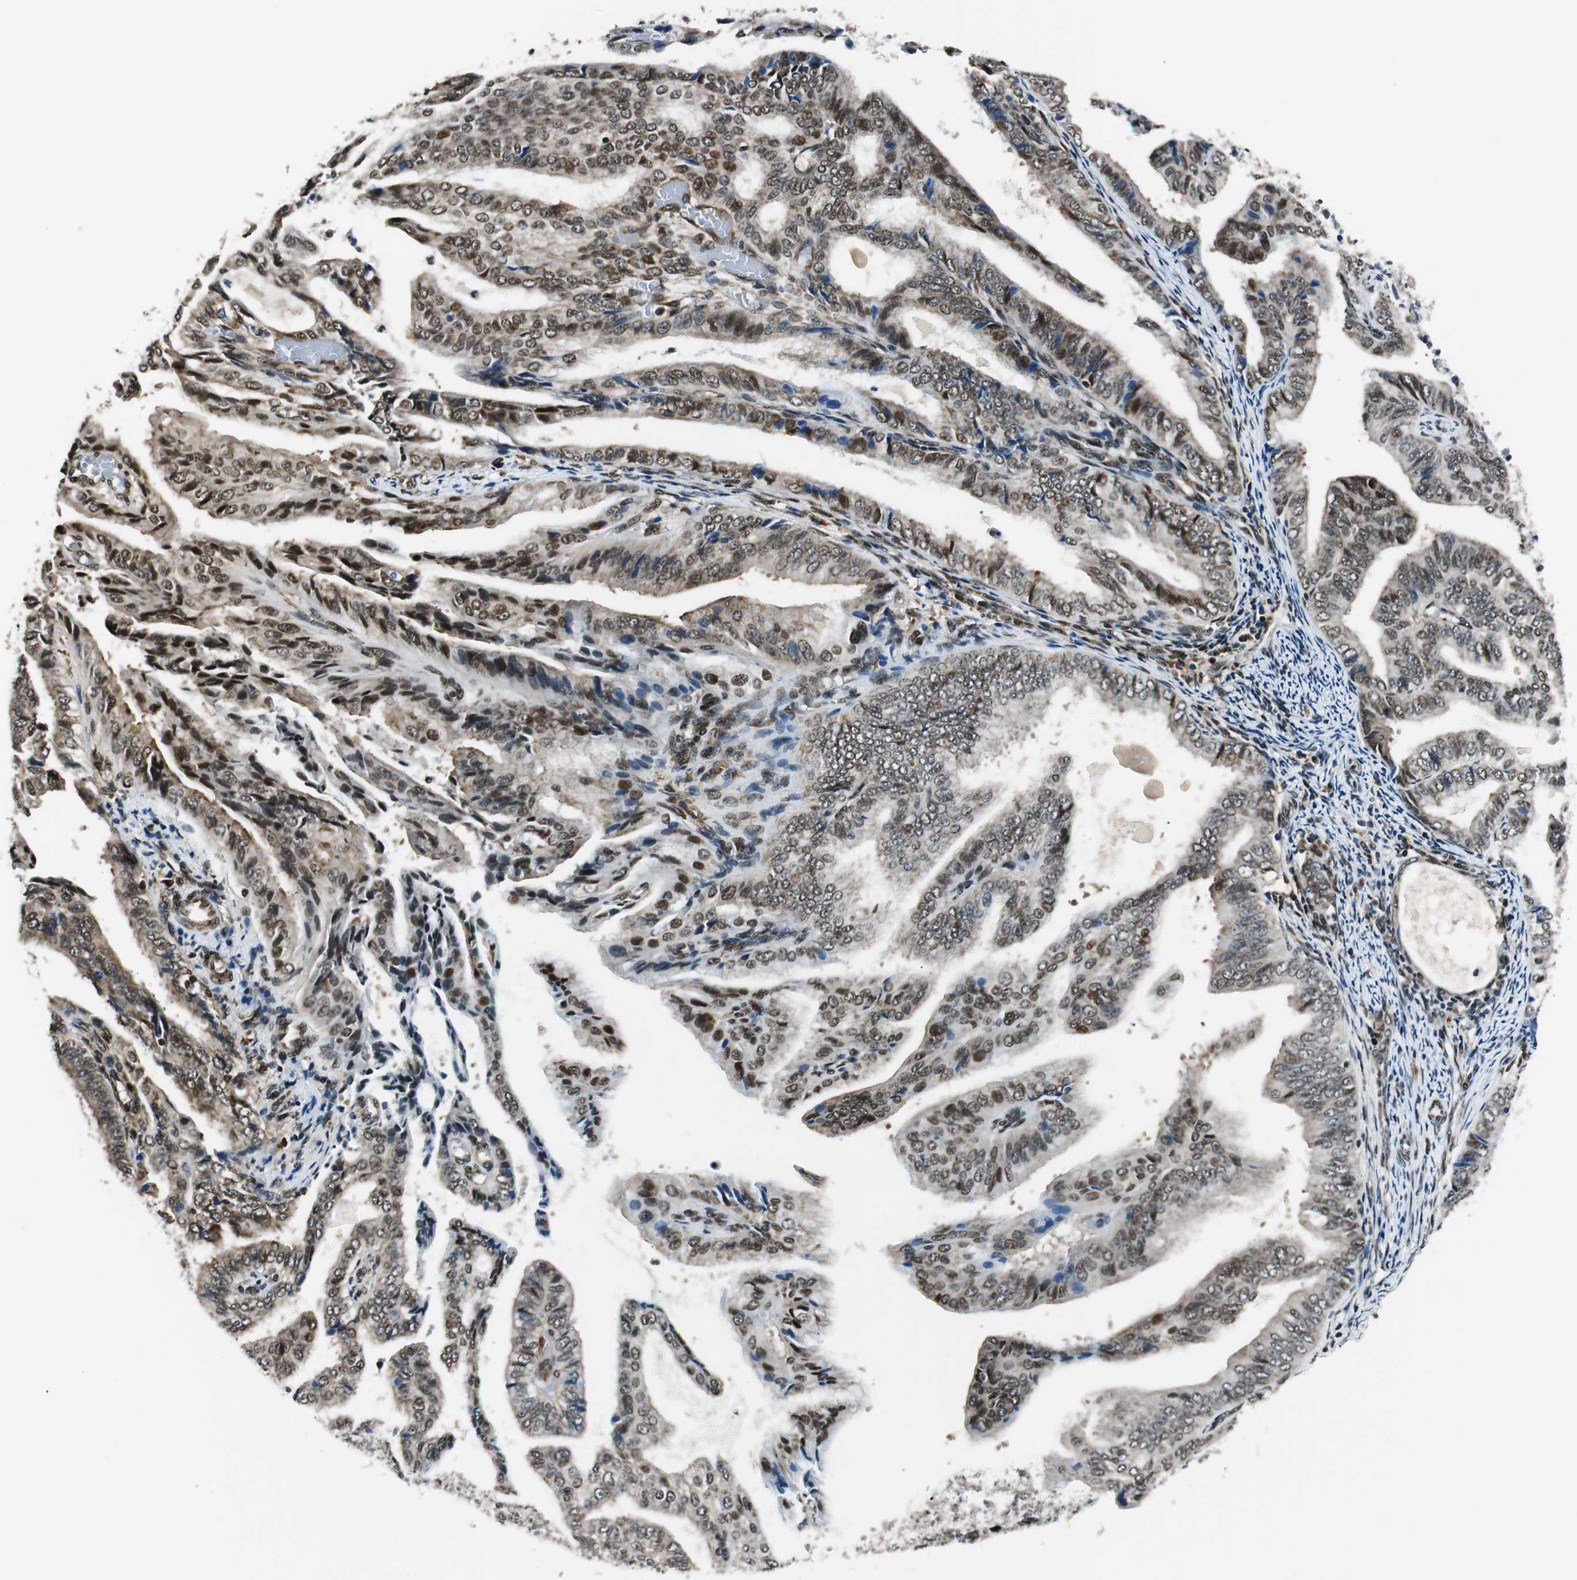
{"staining": {"intensity": "moderate", "quantity": ">75%", "location": "nuclear"}, "tissue": "endometrial cancer", "cell_type": "Tumor cells", "image_type": "cancer", "snomed": [{"axis": "morphology", "description": "Adenocarcinoma, NOS"}, {"axis": "topography", "description": "Endometrium"}], "caption": "A brown stain highlights moderate nuclear staining of a protein in adenocarcinoma (endometrial) tumor cells. (IHC, brightfield microscopy, high magnification).", "gene": "RING1", "patient": {"sex": "female", "age": 58}}